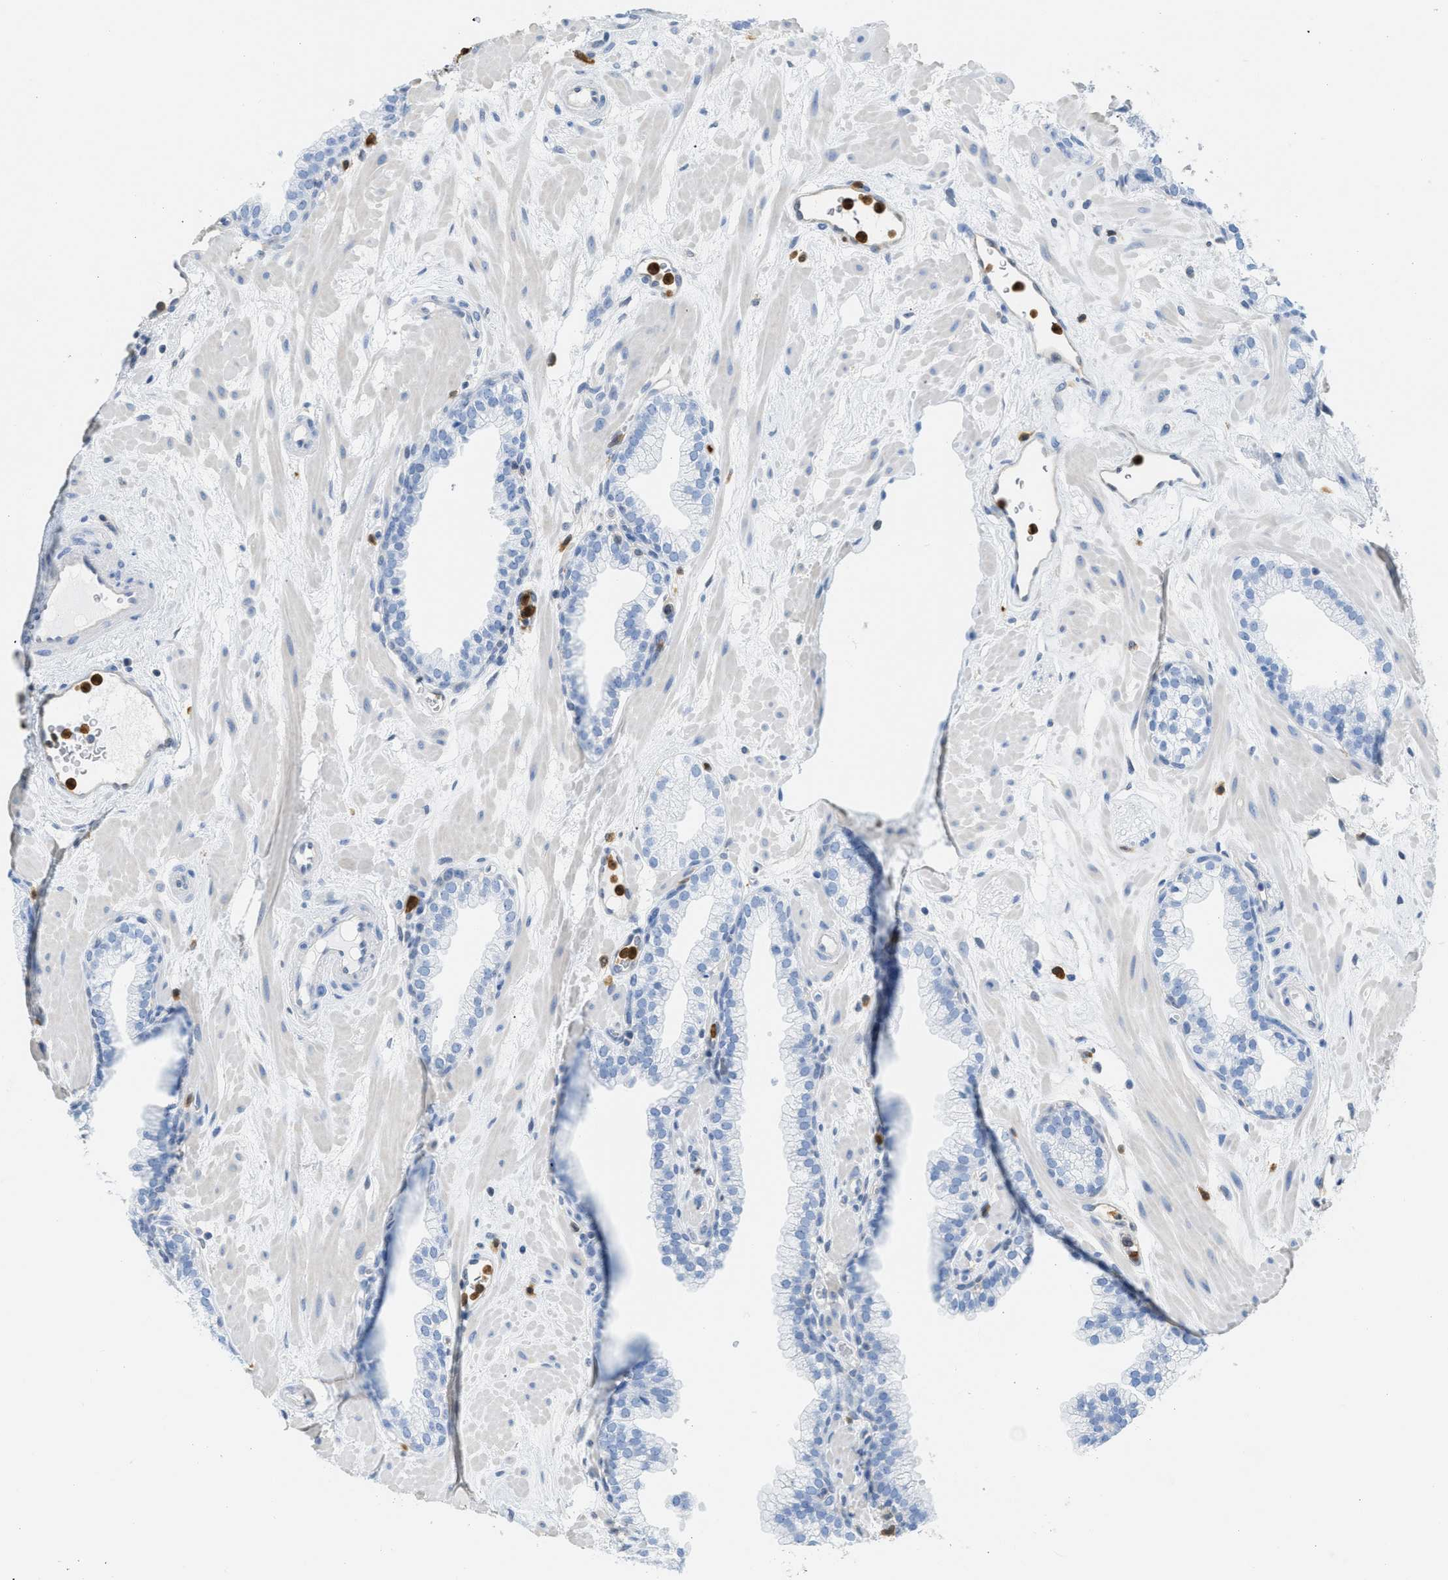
{"staining": {"intensity": "weak", "quantity": "<25%", "location": "cytoplasmic/membranous"}, "tissue": "prostate", "cell_type": "Glandular cells", "image_type": "normal", "snomed": [{"axis": "morphology", "description": "Normal tissue, NOS"}, {"axis": "morphology", "description": "Urothelial carcinoma, Low grade"}, {"axis": "topography", "description": "Urinary bladder"}, {"axis": "topography", "description": "Prostate"}], "caption": "DAB immunohistochemical staining of normal prostate exhibits no significant positivity in glandular cells. Nuclei are stained in blue.", "gene": "SERPINB1", "patient": {"sex": "male", "age": 60}}